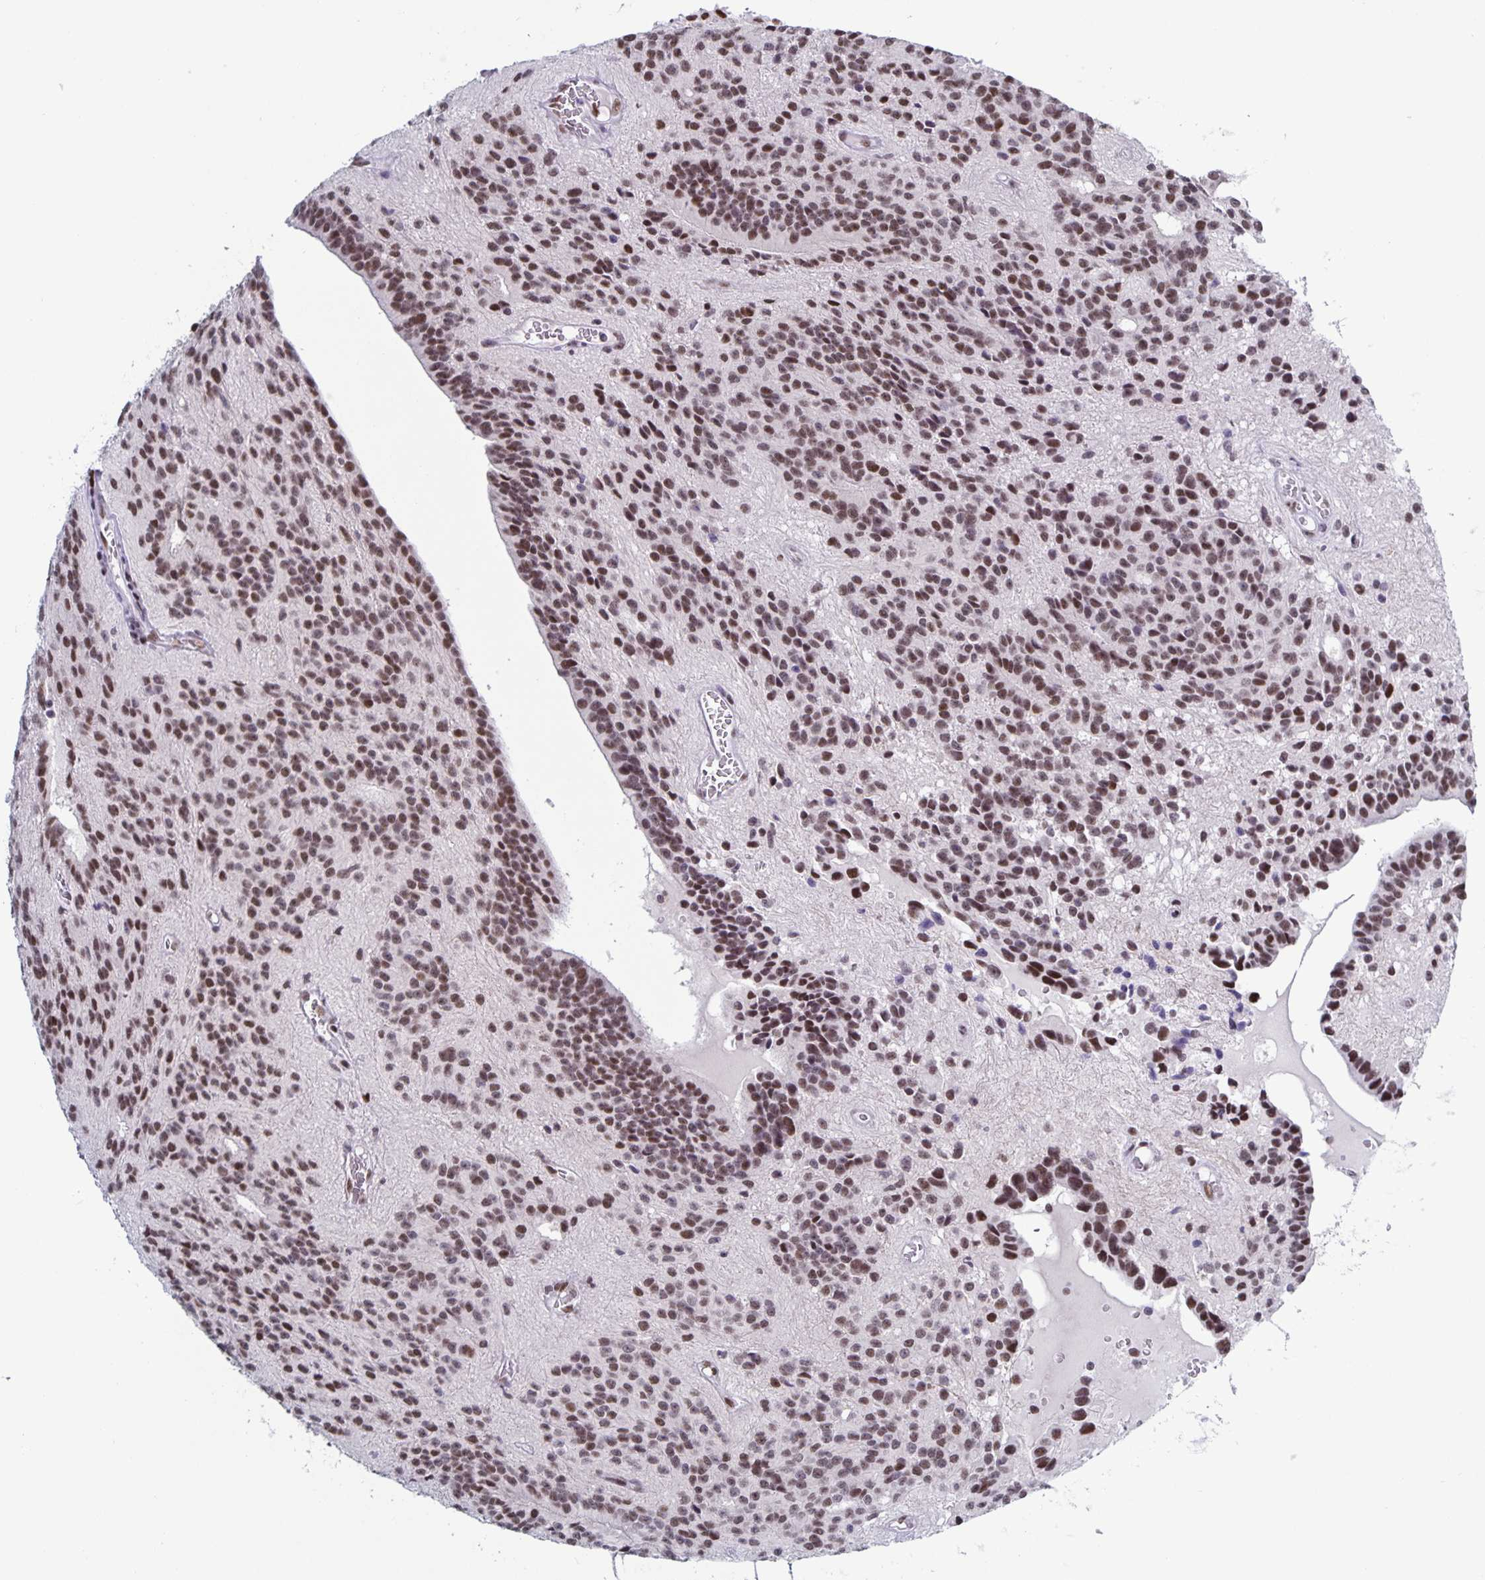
{"staining": {"intensity": "moderate", "quantity": ">75%", "location": "nuclear"}, "tissue": "glioma", "cell_type": "Tumor cells", "image_type": "cancer", "snomed": [{"axis": "morphology", "description": "Glioma, malignant, Low grade"}, {"axis": "topography", "description": "Brain"}], "caption": "High-power microscopy captured an immunohistochemistry (IHC) histopathology image of glioma, revealing moderate nuclear expression in about >75% of tumor cells.", "gene": "JUND", "patient": {"sex": "male", "age": 31}}